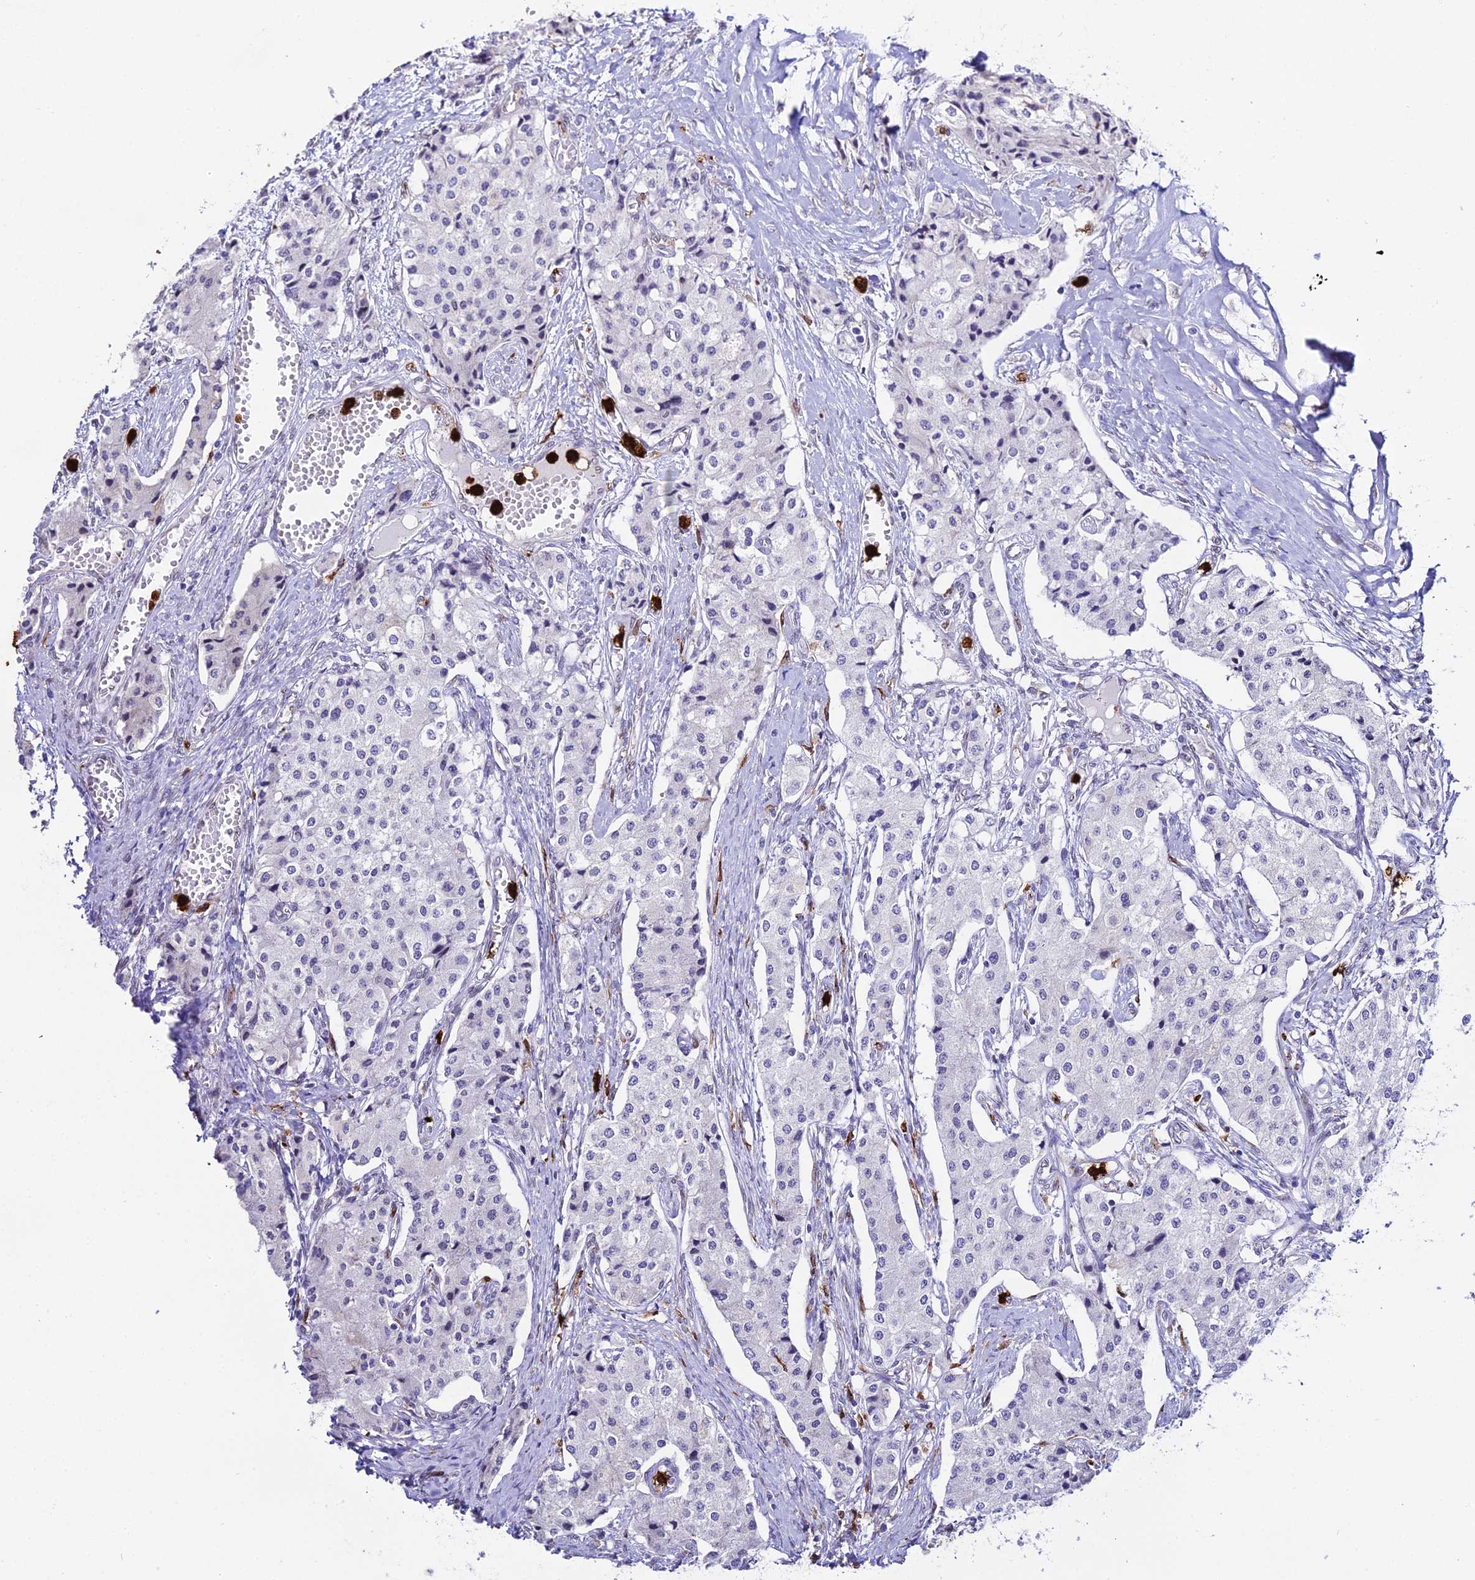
{"staining": {"intensity": "negative", "quantity": "none", "location": "none"}, "tissue": "carcinoid", "cell_type": "Tumor cells", "image_type": "cancer", "snomed": [{"axis": "morphology", "description": "Carcinoid, malignant, NOS"}, {"axis": "topography", "description": "Colon"}], "caption": "DAB immunohistochemical staining of human malignant carcinoid demonstrates no significant positivity in tumor cells.", "gene": "MCM10", "patient": {"sex": "female", "age": 52}}